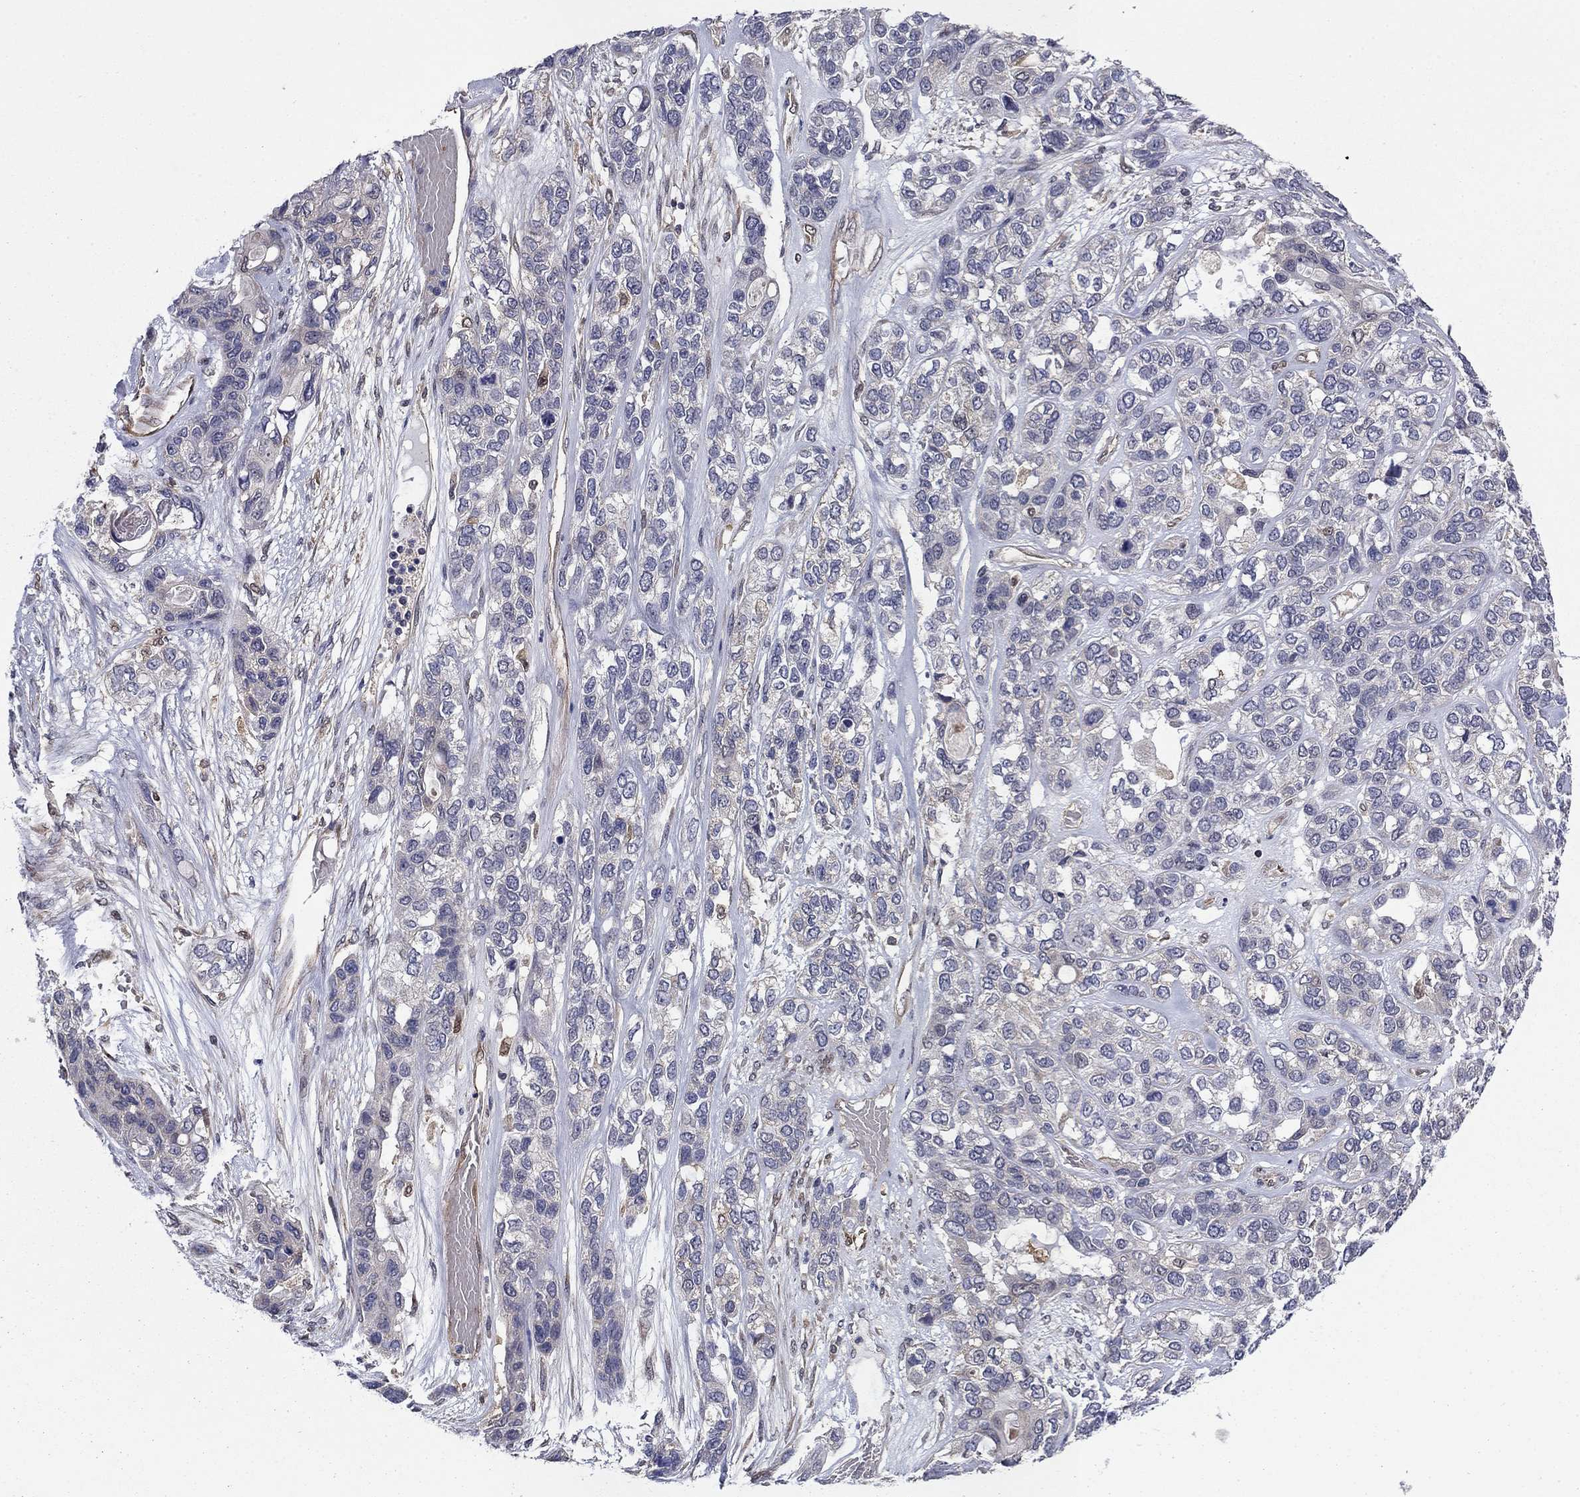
{"staining": {"intensity": "negative", "quantity": "none", "location": "none"}, "tissue": "lung cancer", "cell_type": "Tumor cells", "image_type": "cancer", "snomed": [{"axis": "morphology", "description": "Squamous cell carcinoma, NOS"}, {"axis": "topography", "description": "Lung"}], "caption": "Lung cancer (squamous cell carcinoma) was stained to show a protein in brown. There is no significant positivity in tumor cells.", "gene": "TPMT", "patient": {"sex": "female", "age": 70}}